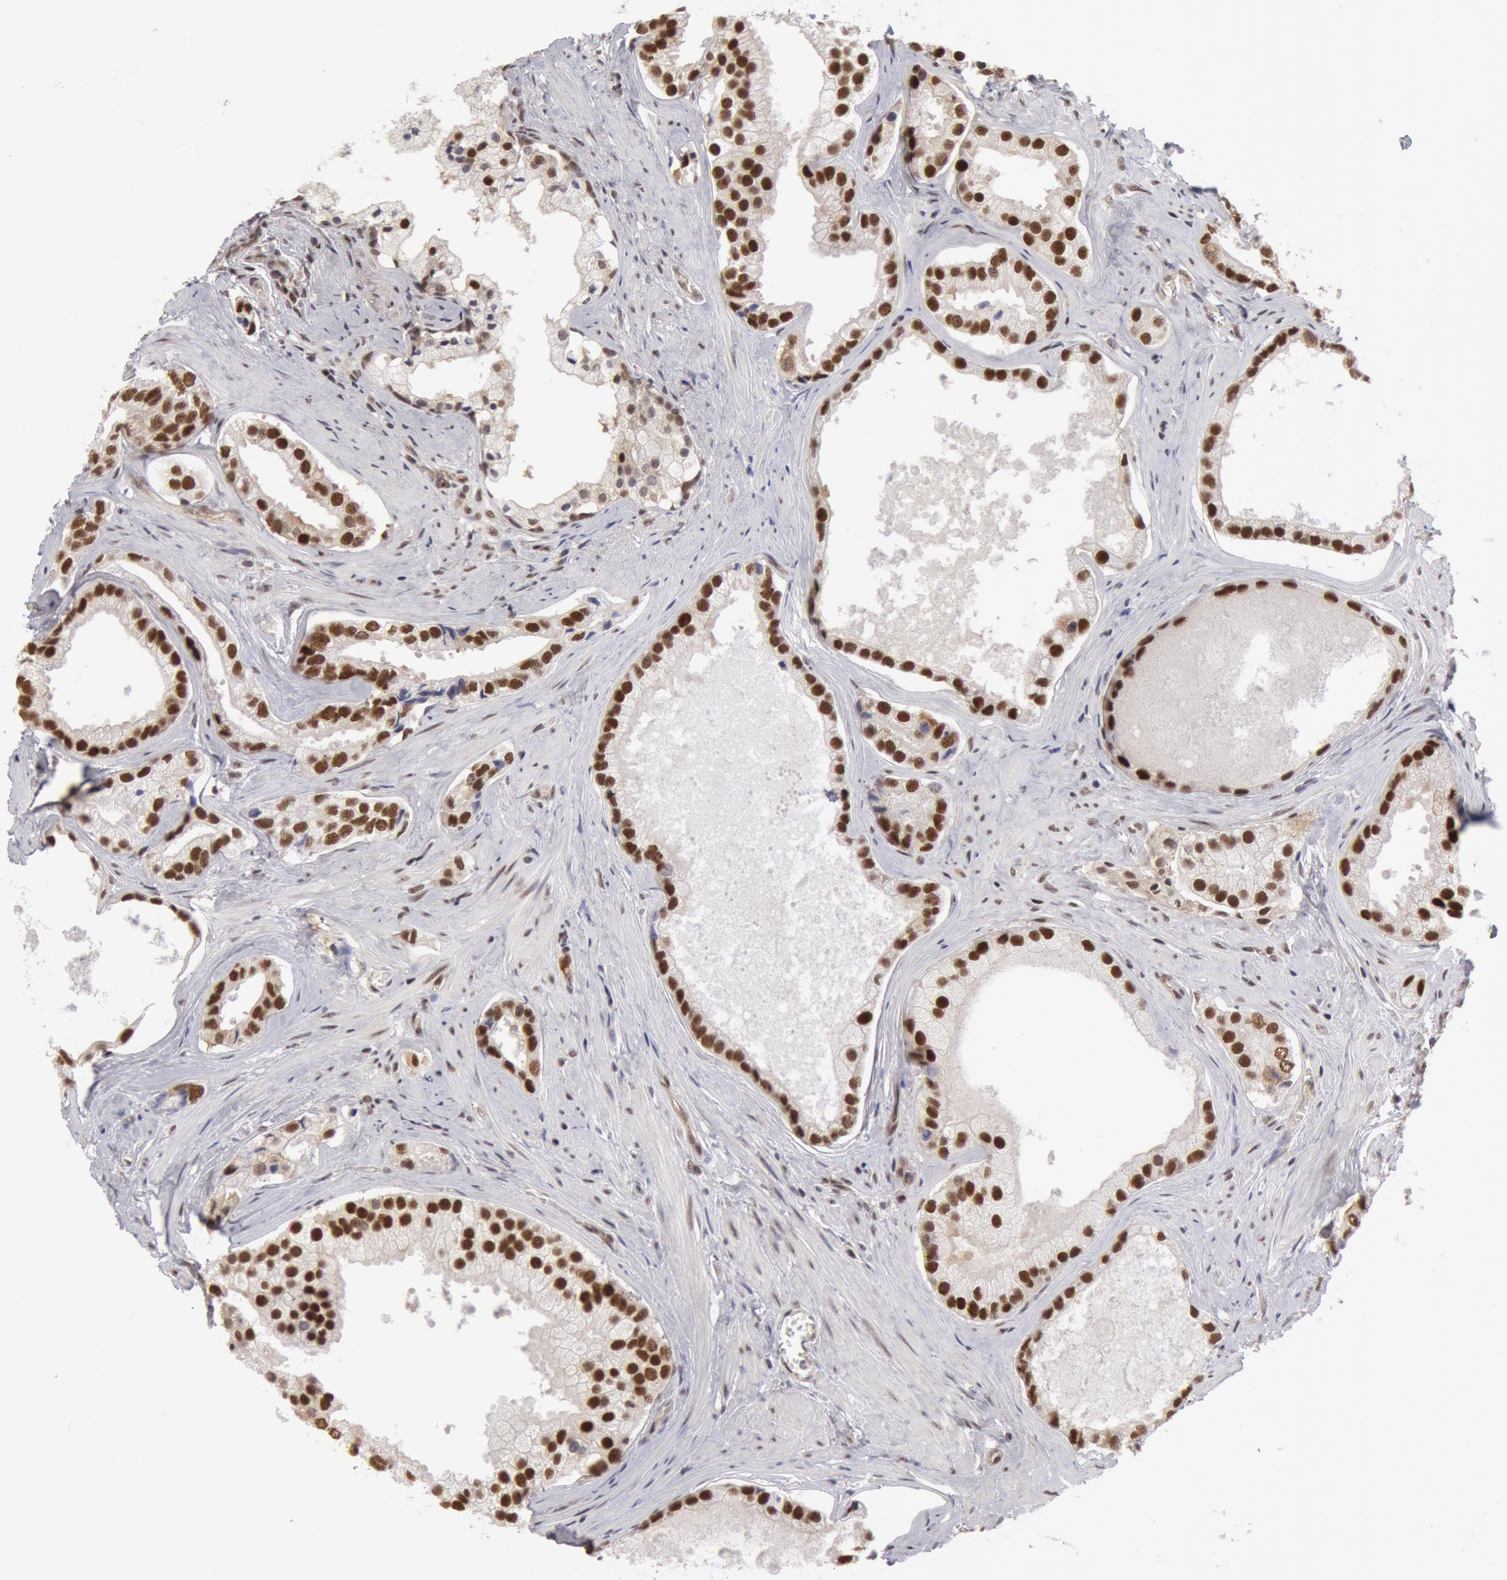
{"staining": {"intensity": "strong", "quantity": ">75%", "location": "nuclear"}, "tissue": "prostate cancer", "cell_type": "Tumor cells", "image_type": "cancer", "snomed": [{"axis": "morphology", "description": "Adenocarcinoma, Medium grade"}, {"axis": "topography", "description": "Prostate"}], "caption": "Strong nuclear staining for a protein is appreciated in approximately >75% of tumor cells of prostate cancer using immunohistochemistry (IHC).", "gene": "PPP4R3B", "patient": {"sex": "male", "age": 70}}